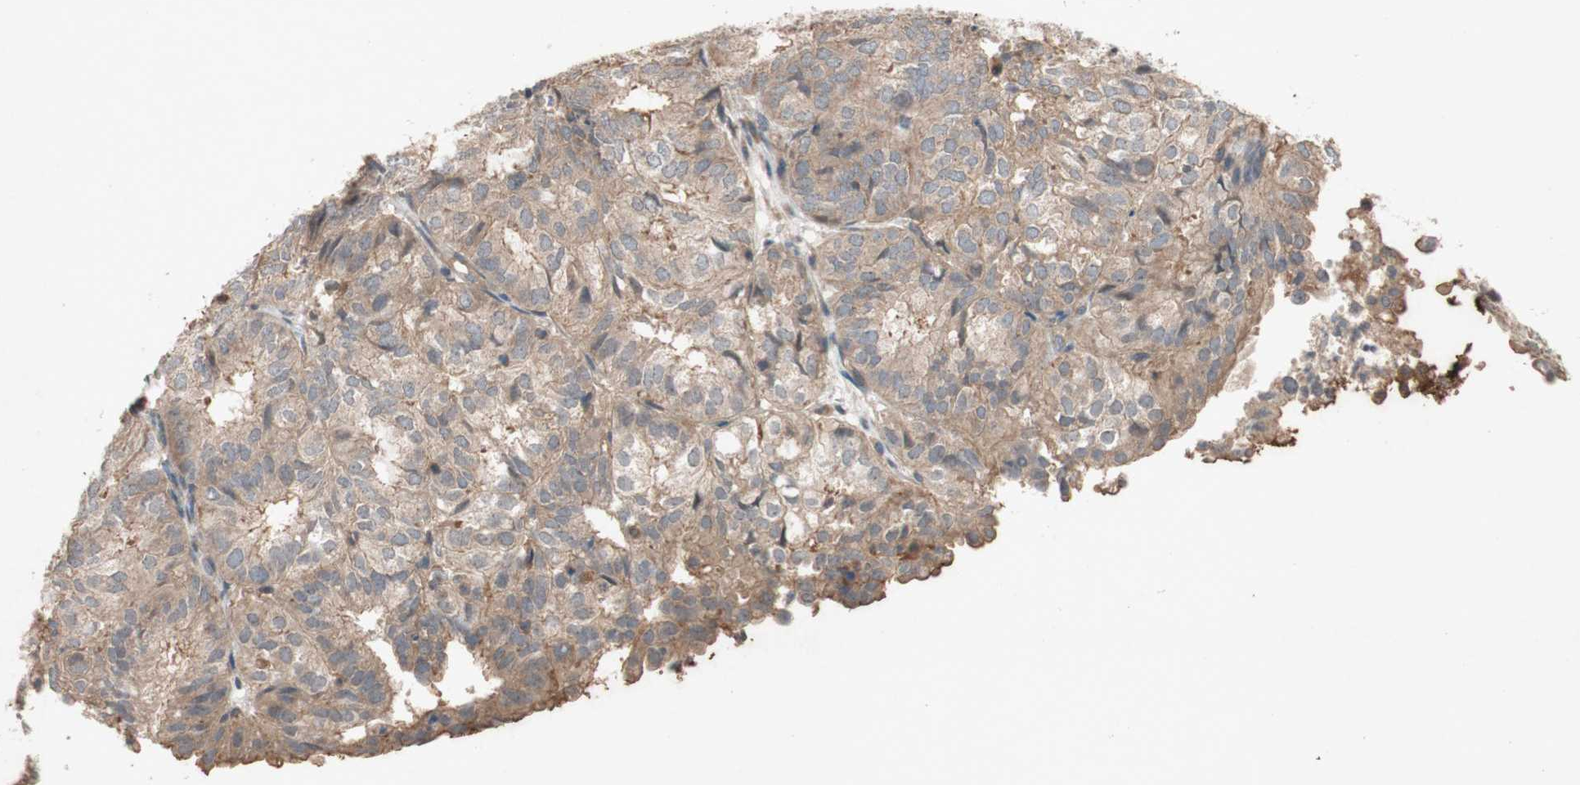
{"staining": {"intensity": "moderate", "quantity": ">75%", "location": "cytoplasmic/membranous"}, "tissue": "endometrial cancer", "cell_type": "Tumor cells", "image_type": "cancer", "snomed": [{"axis": "morphology", "description": "Adenocarcinoma, NOS"}, {"axis": "topography", "description": "Uterus"}], "caption": "Endometrial cancer (adenocarcinoma) stained for a protein displays moderate cytoplasmic/membranous positivity in tumor cells. (brown staining indicates protein expression, while blue staining denotes nuclei).", "gene": "ATP6V1F", "patient": {"sex": "female", "age": 60}}